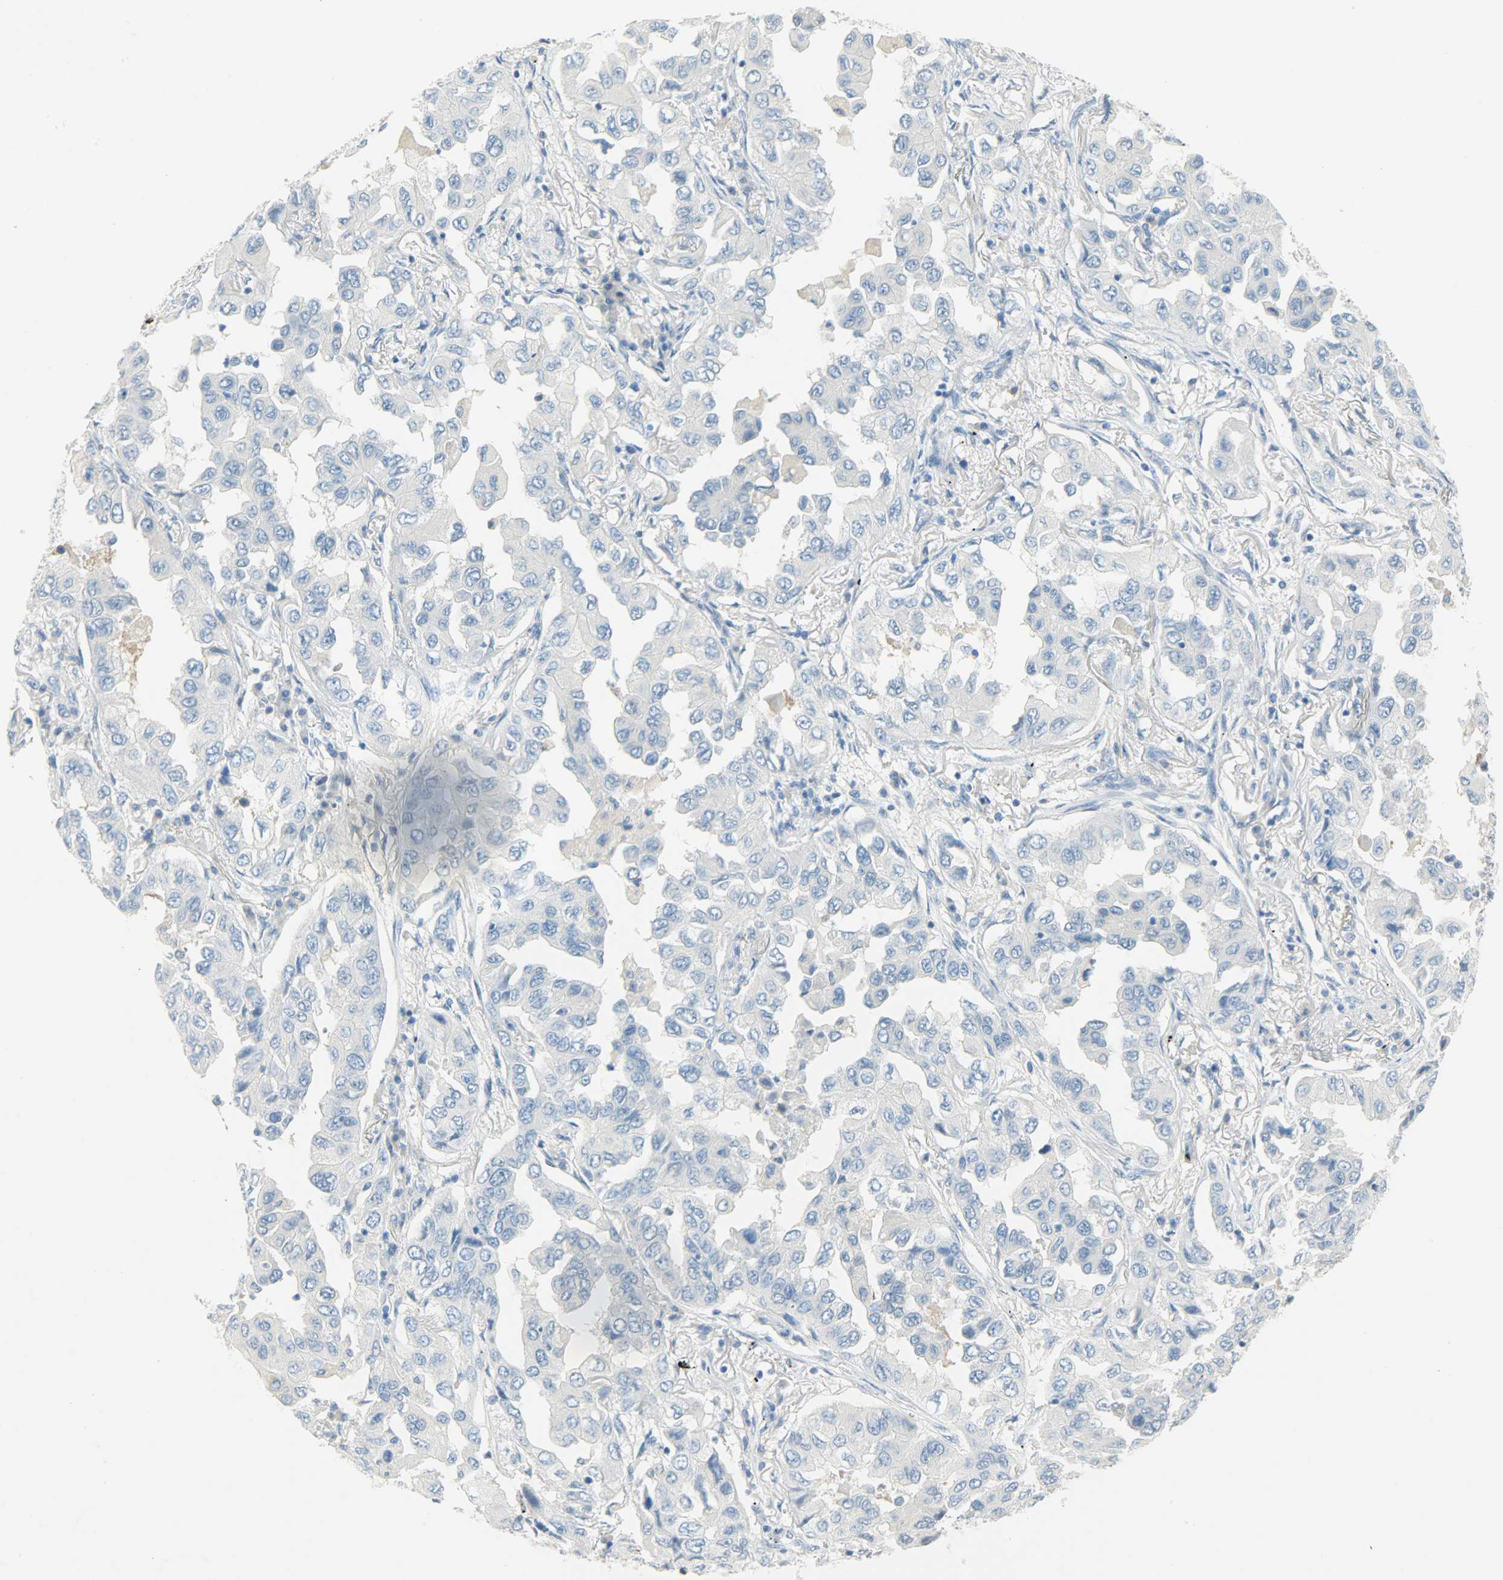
{"staining": {"intensity": "negative", "quantity": "none", "location": "none"}, "tissue": "lung cancer", "cell_type": "Tumor cells", "image_type": "cancer", "snomed": [{"axis": "morphology", "description": "Adenocarcinoma, NOS"}, {"axis": "topography", "description": "Lung"}], "caption": "Human lung cancer stained for a protein using immunohistochemistry (IHC) displays no expression in tumor cells.", "gene": "PROM1", "patient": {"sex": "female", "age": 65}}